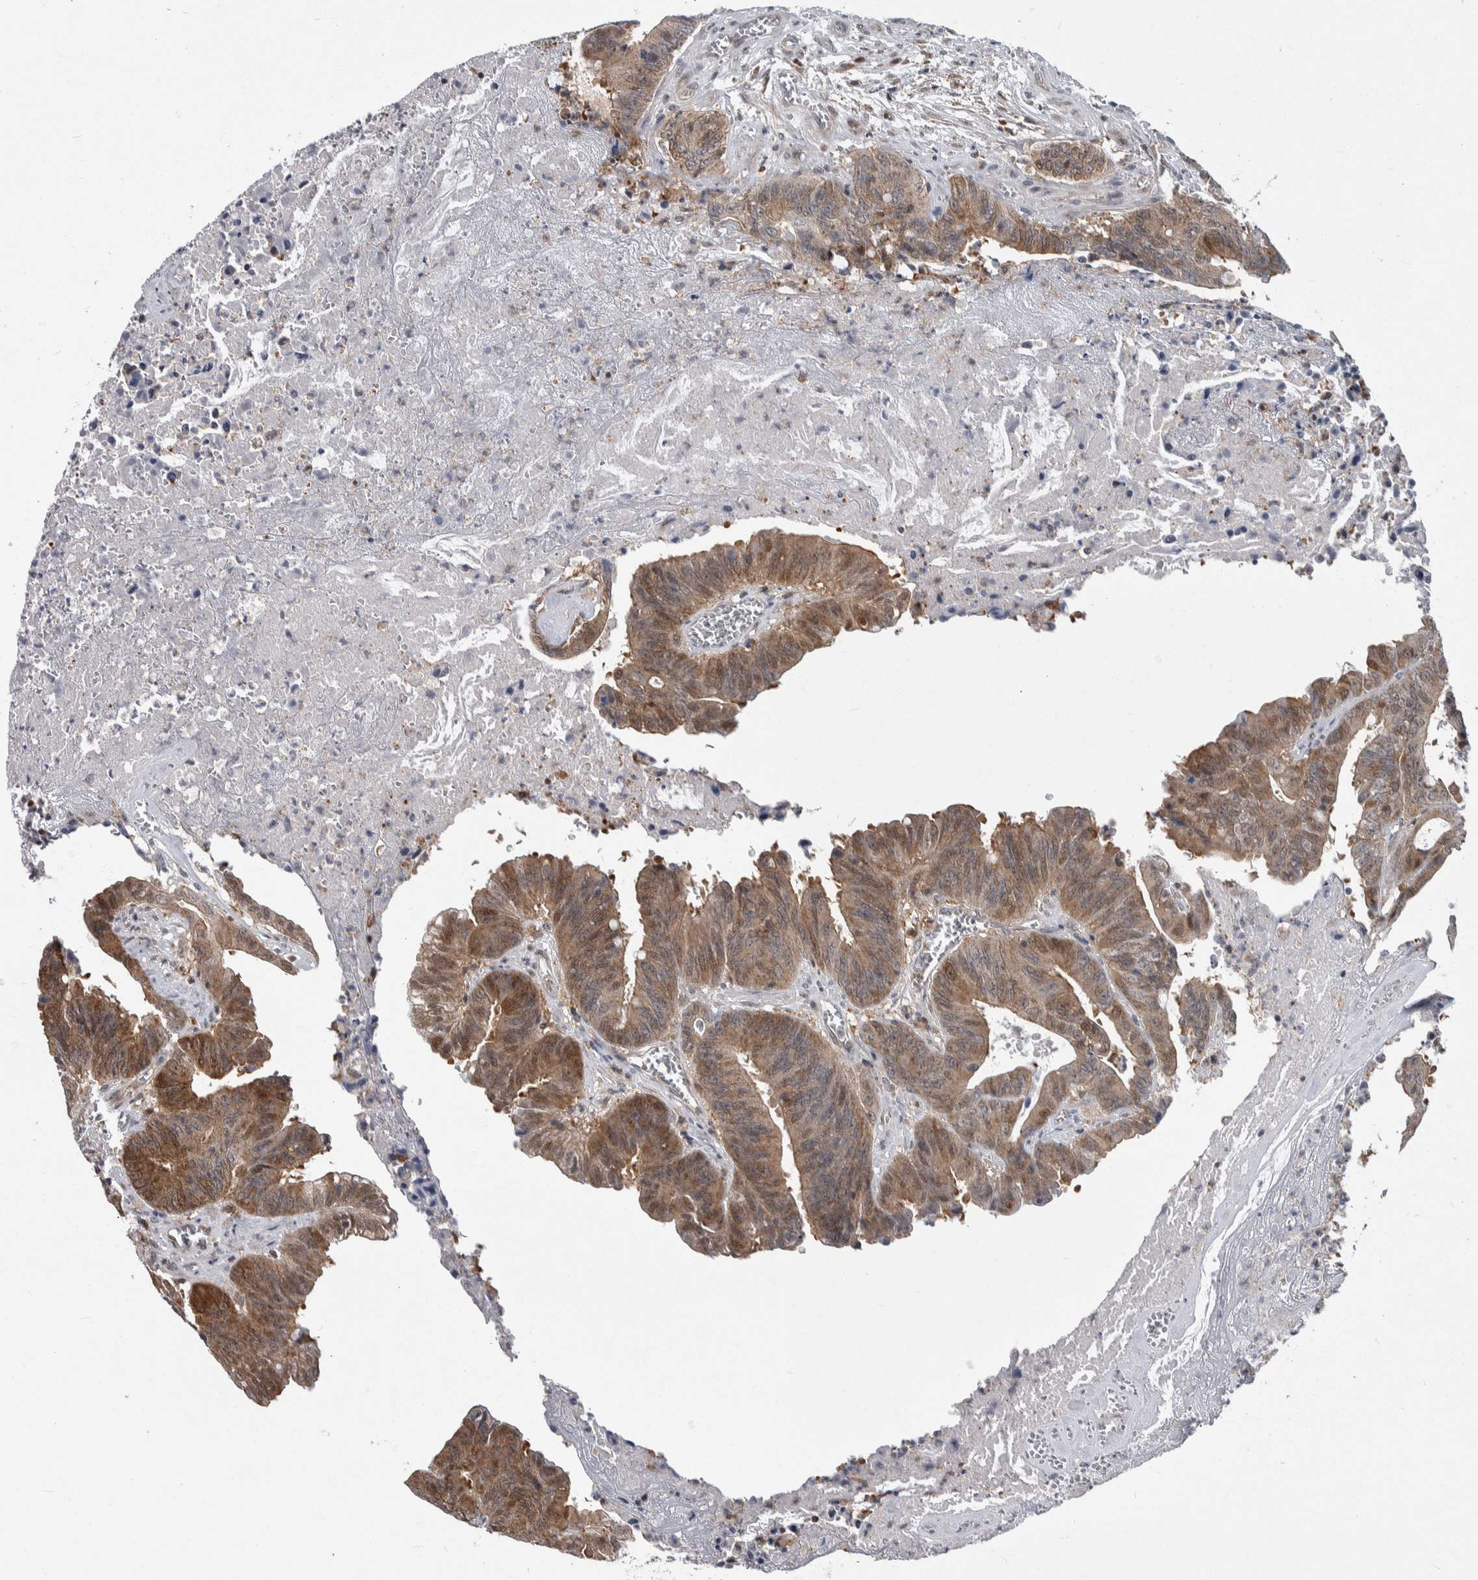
{"staining": {"intensity": "moderate", "quantity": ">75%", "location": "cytoplasmic/membranous"}, "tissue": "colorectal cancer", "cell_type": "Tumor cells", "image_type": "cancer", "snomed": [{"axis": "morphology", "description": "Adenocarcinoma, NOS"}, {"axis": "topography", "description": "Colon"}], "caption": "Moderate cytoplasmic/membranous staining is present in about >75% of tumor cells in colorectal cancer (adenocarcinoma).", "gene": "PTPA", "patient": {"sex": "male", "age": 45}}